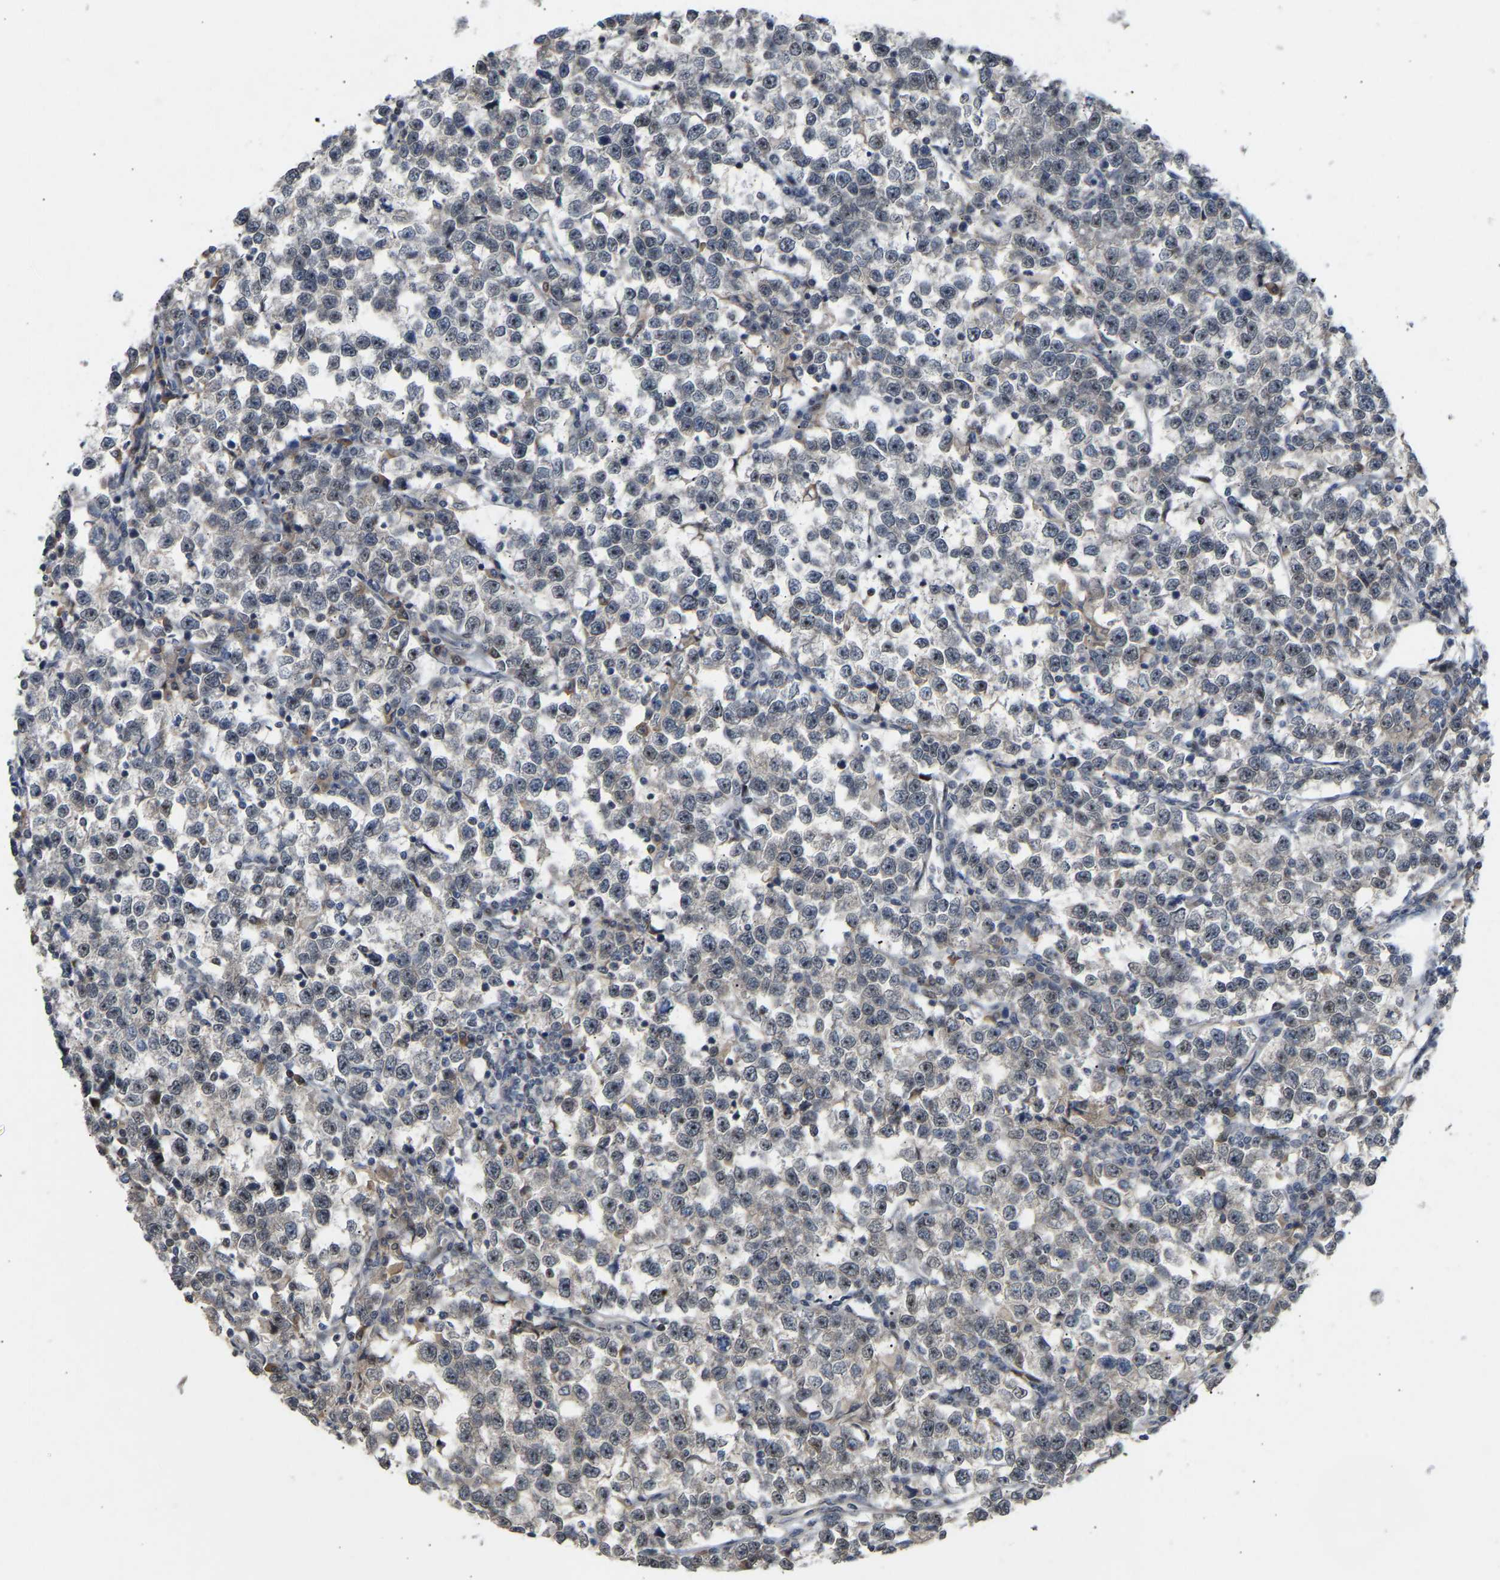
{"staining": {"intensity": "negative", "quantity": "none", "location": "none"}, "tissue": "testis cancer", "cell_type": "Tumor cells", "image_type": "cancer", "snomed": [{"axis": "morphology", "description": "Normal tissue, NOS"}, {"axis": "morphology", "description": "Seminoma, NOS"}, {"axis": "topography", "description": "Testis"}], "caption": "A high-resolution image shows IHC staining of testis cancer (seminoma), which shows no significant expression in tumor cells. (Brightfield microscopy of DAB immunohistochemistry at high magnification).", "gene": "PTPN4", "patient": {"sex": "male", "age": 43}}